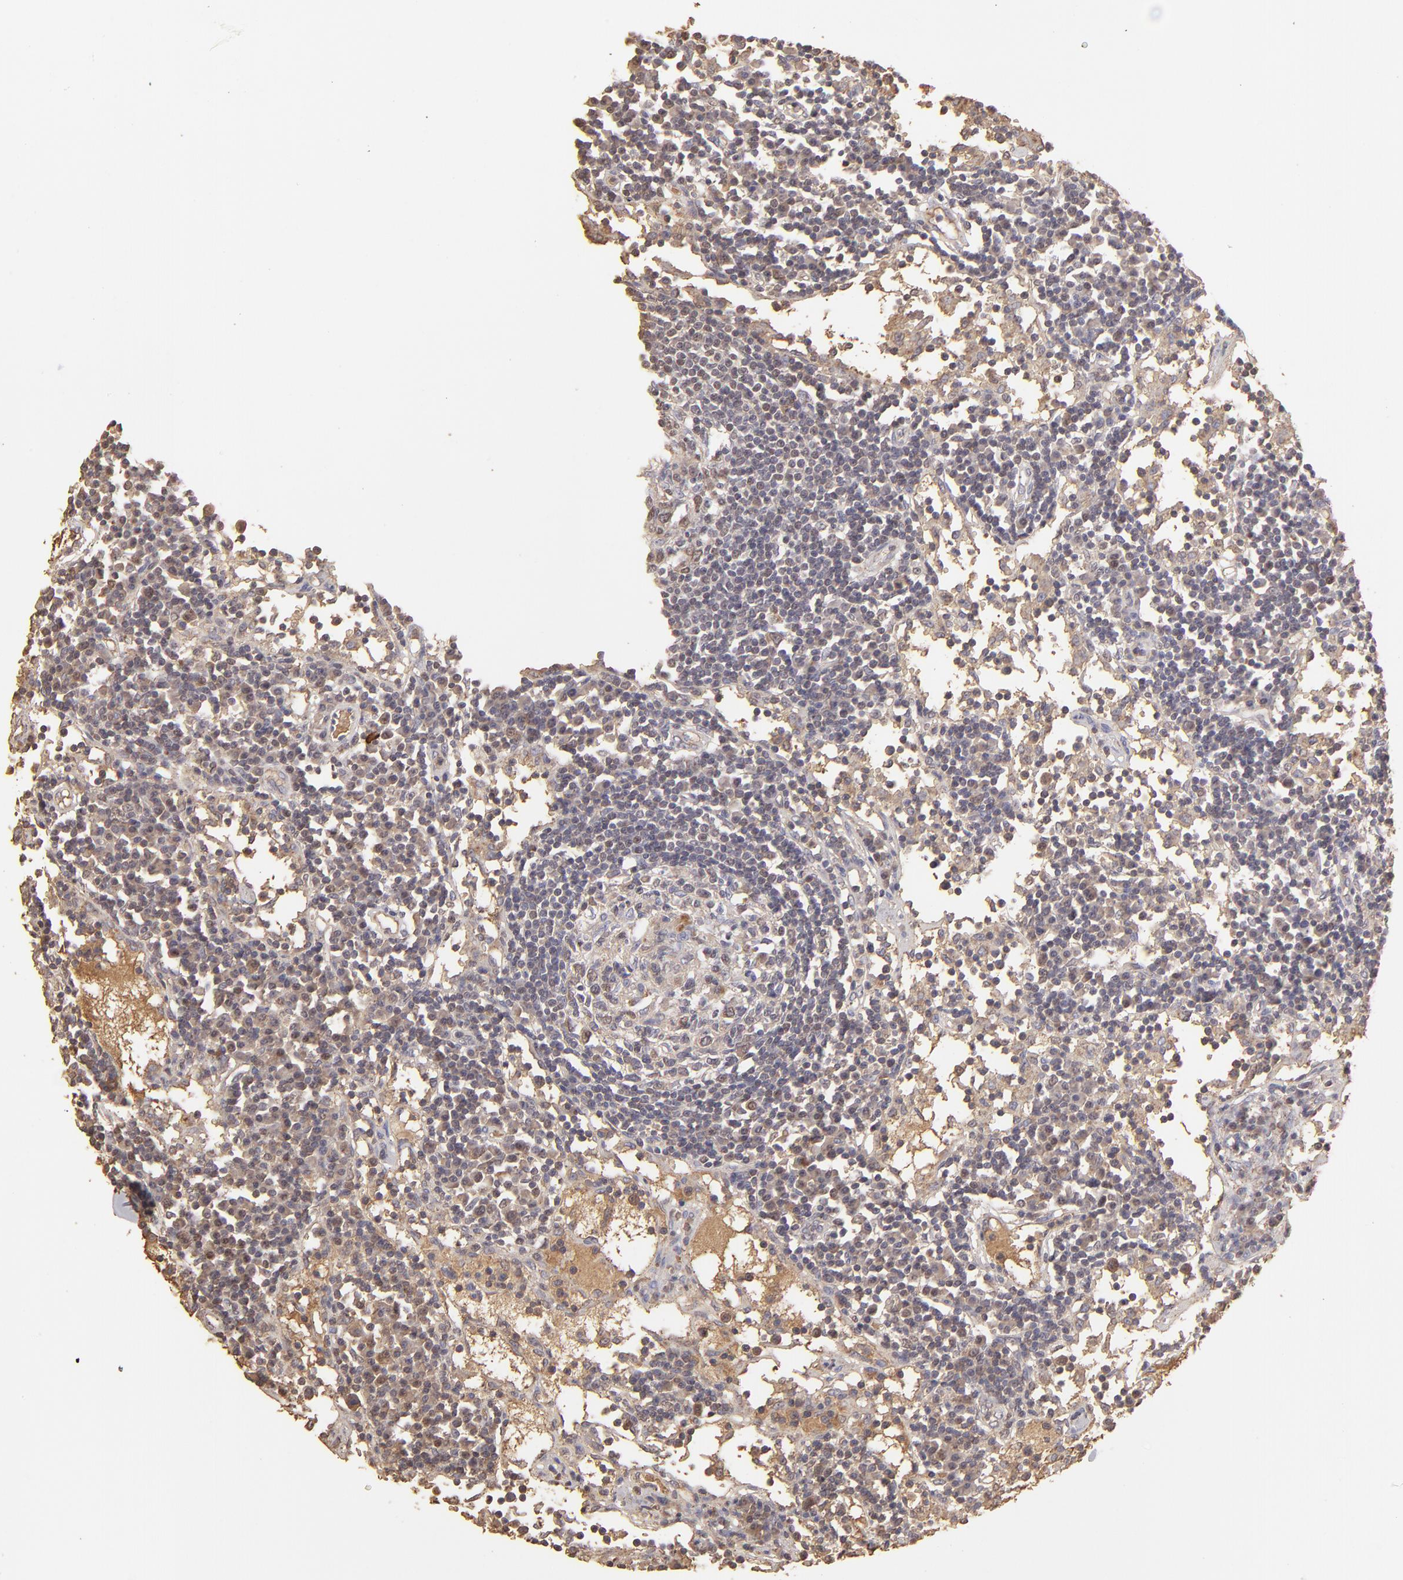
{"staining": {"intensity": "weak", "quantity": "<25%", "location": "nuclear"}, "tissue": "lymph node", "cell_type": "Germinal center cells", "image_type": "normal", "snomed": [{"axis": "morphology", "description": "Normal tissue, NOS"}, {"axis": "topography", "description": "Lymph node"}], "caption": "High power microscopy histopathology image of an immunohistochemistry photomicrograph of normal lymph node, revealing no significant positivity in germinal center cells.", "gene": "ABCC4", "patient": {"sex": "female", "age": 55}}